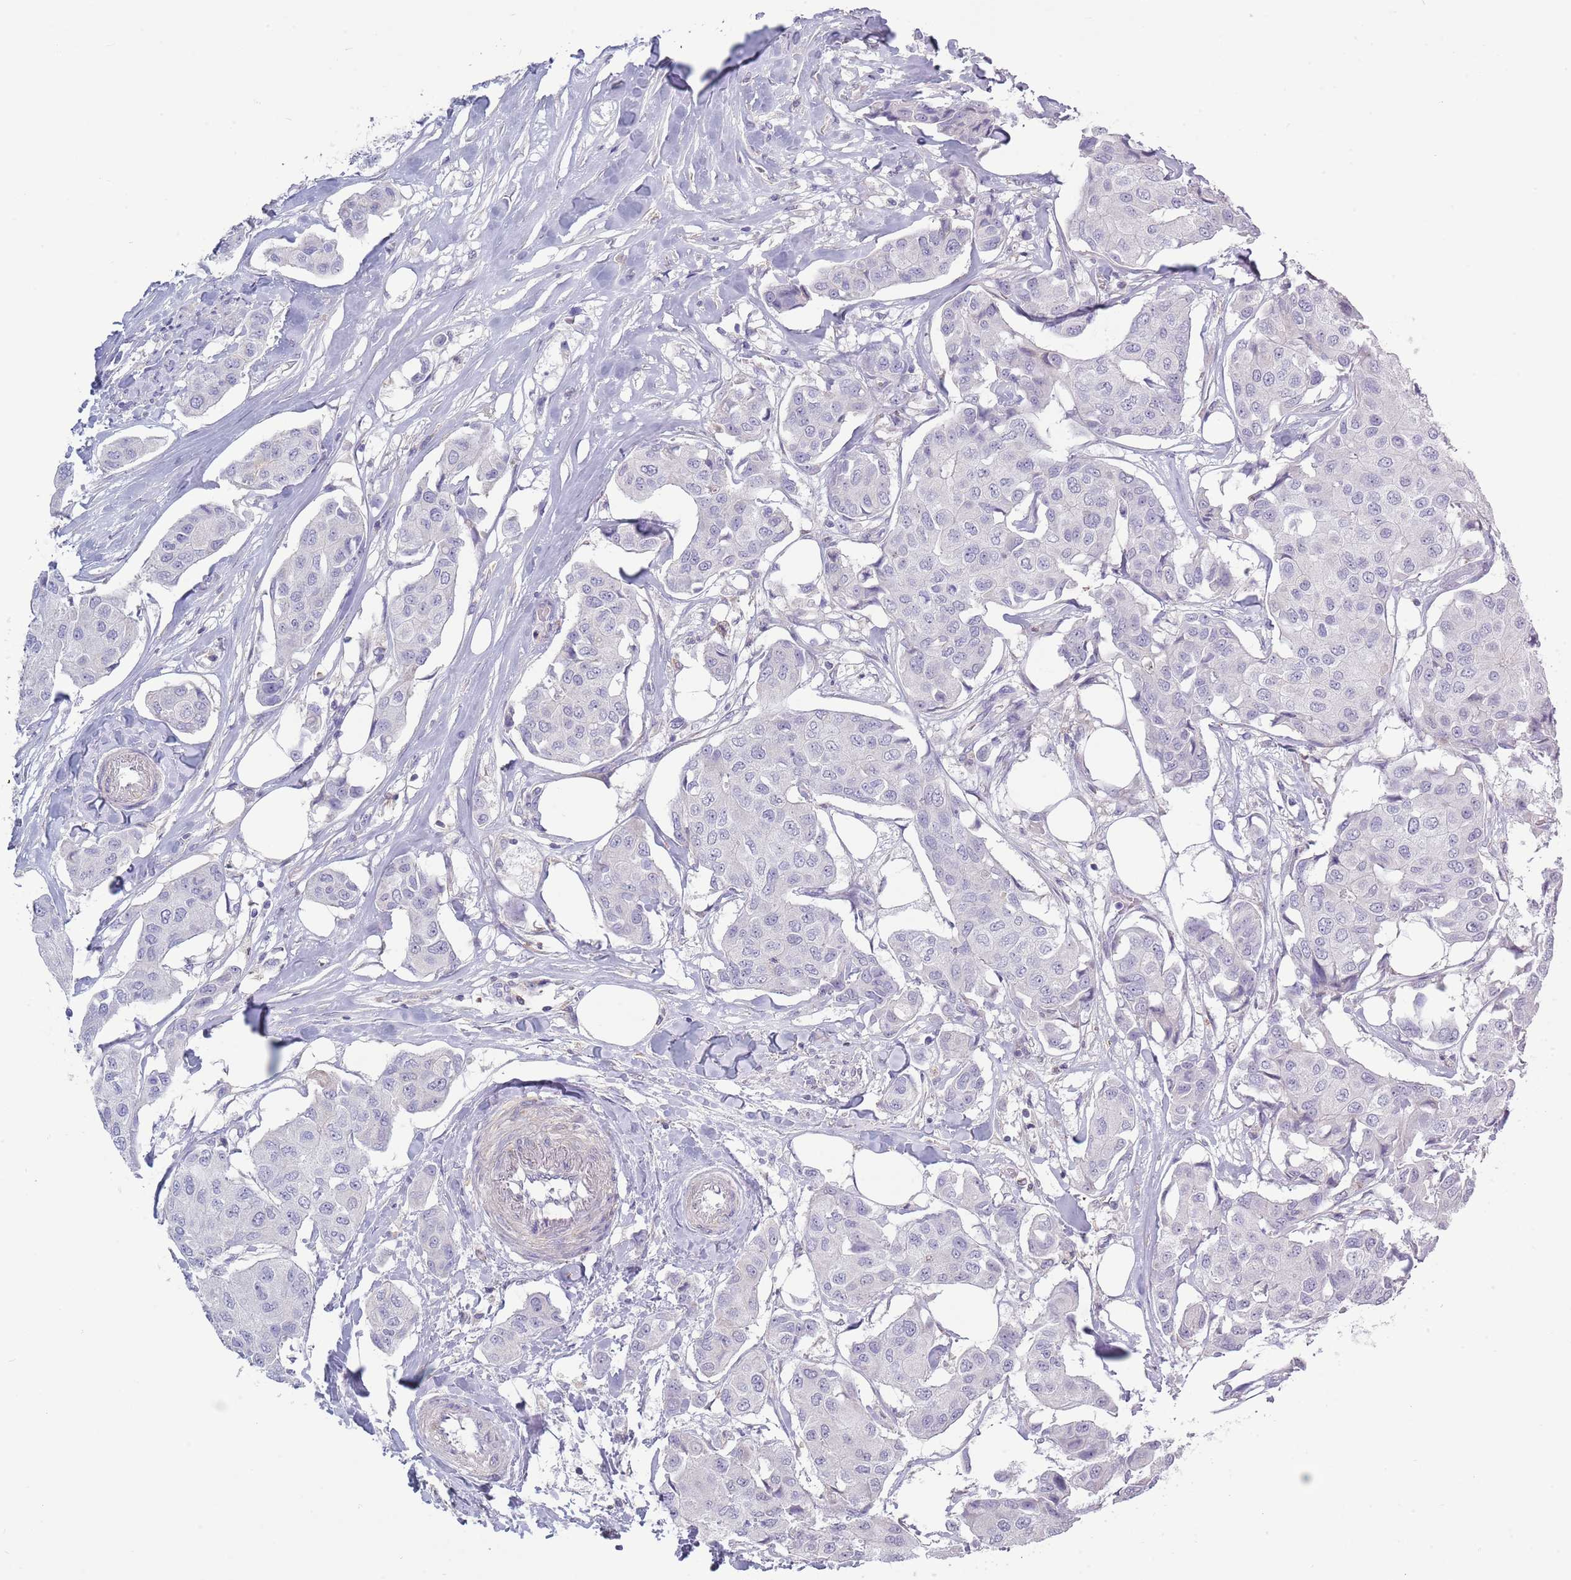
{"staining": {"intensity": "negative", "quantity": "none", "location": "none"}, "tissue": "breast cancer", "cell_type": "Tumor cells", "image_type": "cancer", "snomed": [{"axis": "morphology", "description": "Duct carcinoma"}, {"axis": "topography", "description": "Breast"}, {"axis": "topography", "description": "Lymph node"}], "caption": "A high-resolution photomicrograph shows IHC staining of breast cancer, which exhibits no significant expression in tumor cells.", "gene": "ACSBG1", "patient": {"sex": "female", "age": 80}}